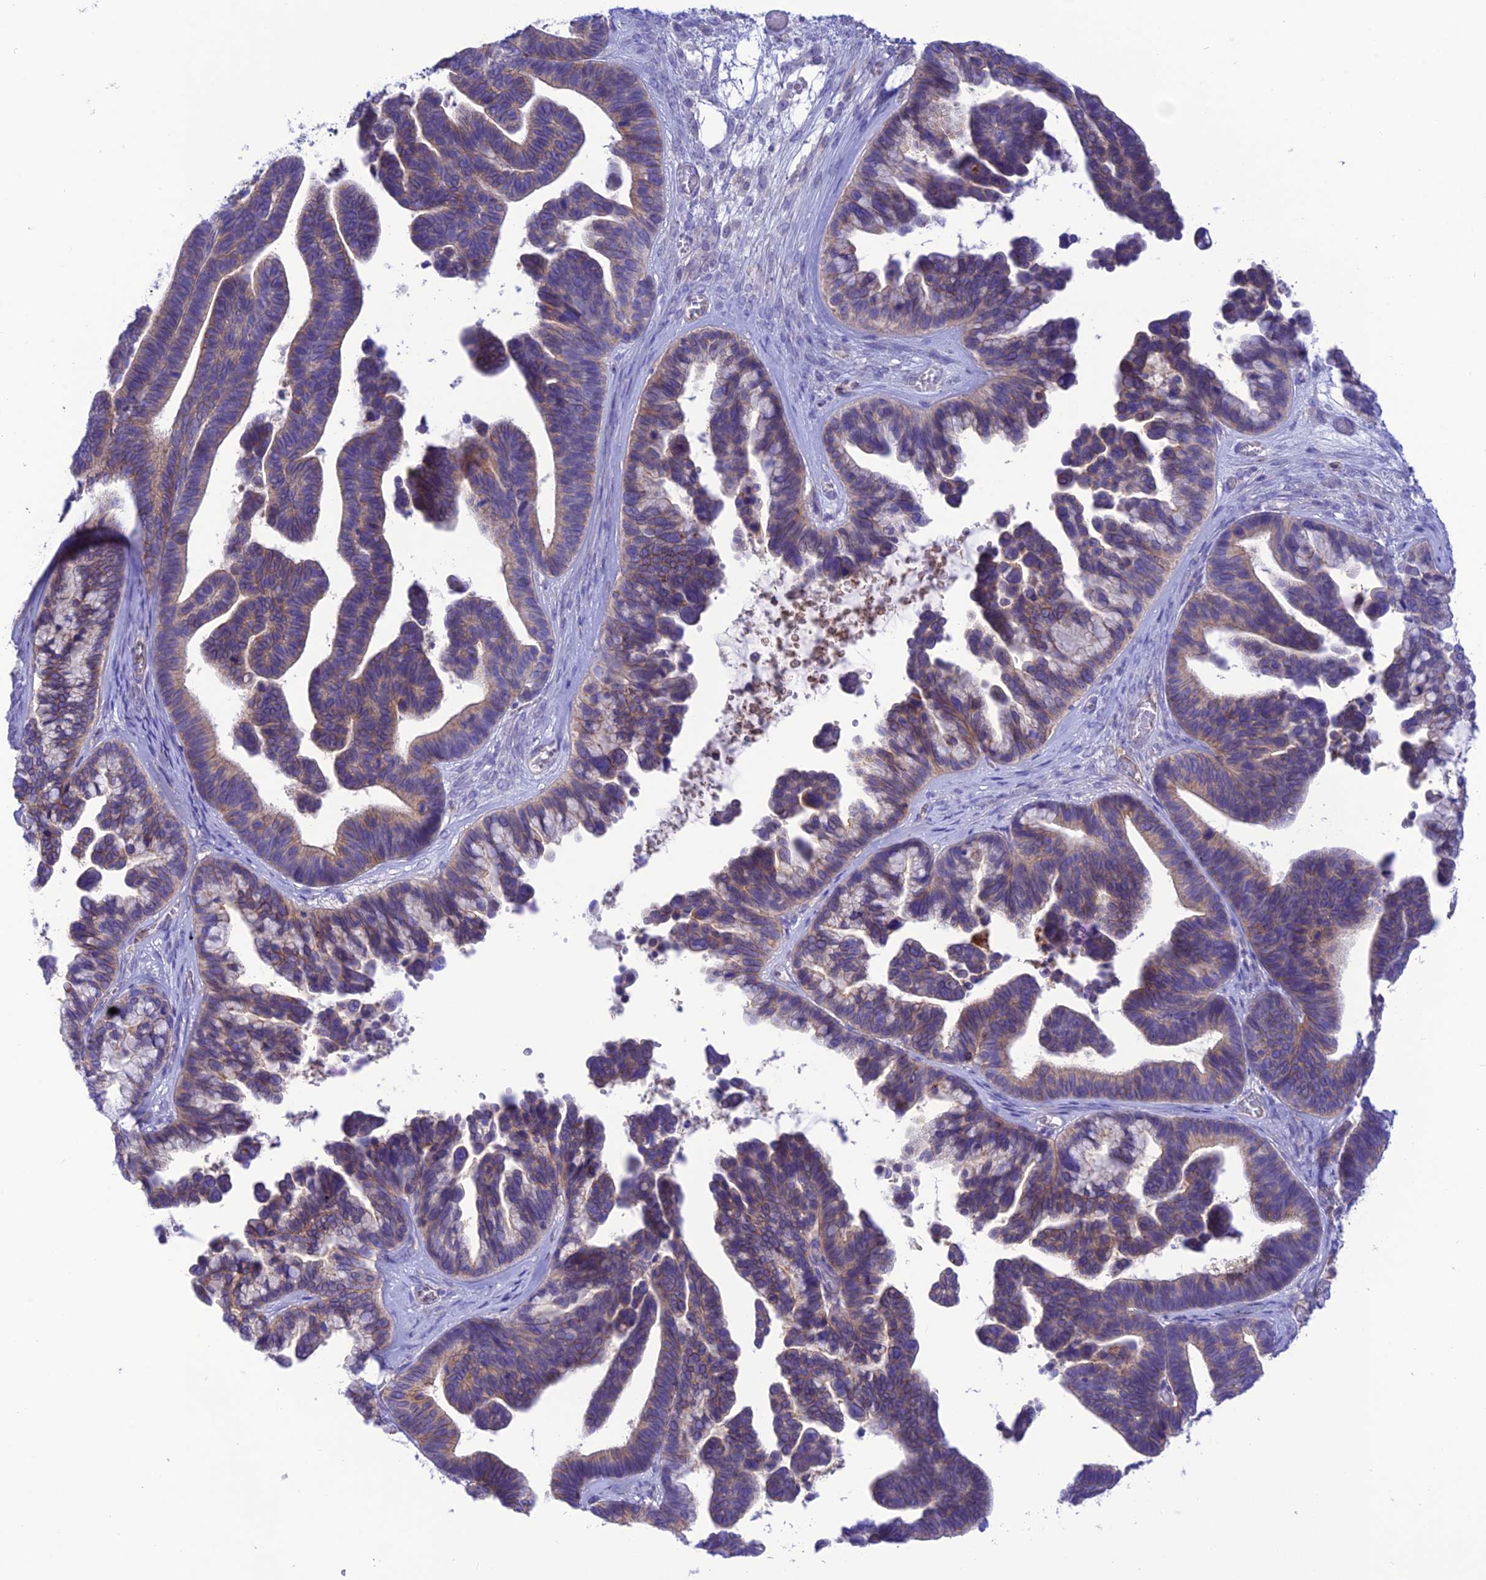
{"staining": {"intensity": "weak", "quantity": "25%-75%", "location": "cytoplasmic/membranous"}, "tissue": "ovarian cancer", "cell_type": "Tumor cells", "image_type": "cancer", "snomed": [{"axis": "morphology", "description": "Cystadenocarcinoma, serous, NOS"}, {"axis": "topography", "description": "Ovary"}], "caption": "Protein expression by IHC displays weak cytoplasmic/membranous expression in approximately 25%-75% of tumor cells in ovarian cancer (serous cystadenocarcinoma).", "gene": "CHSY3", "patient": {"sex": "female", "age": 56}}